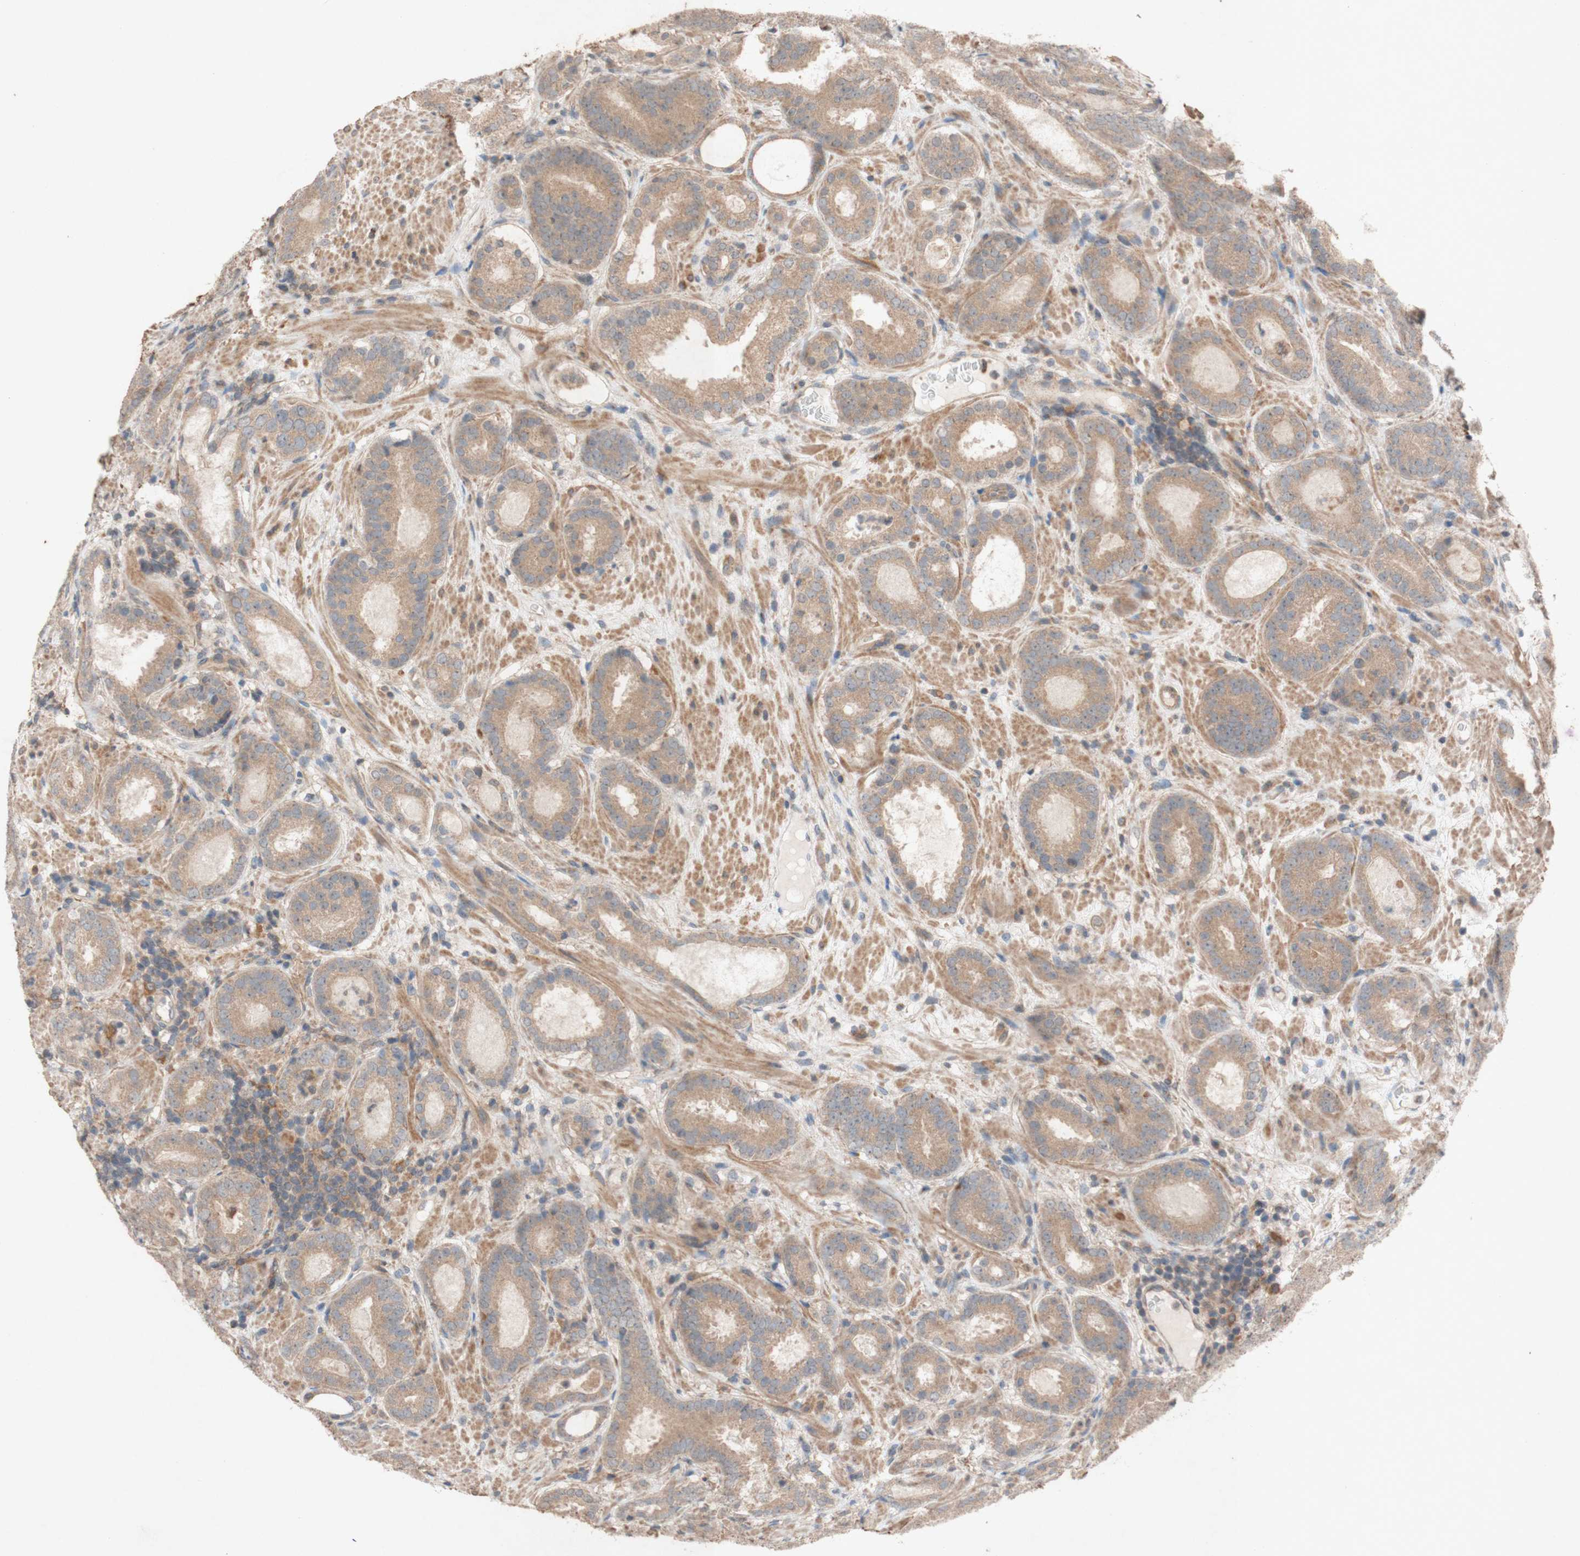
{"staining": {"intensity": "moderate", "quantity": ">75%", "location": "cytoplasmic/membranous"}, "tissue": "prostate cancer", "cell_type": "Tumor cells", "image_type": "cancer", "snomed": [{"axis": "morphology", "description": "Adenocarcinoma, Low grade"}, {"axis": "topography", "description": "Prostate"}], "caption": "A high-resolution photomicrograph shows immunohistochemistry (IHC) staining of prostate adenocarcinoma (low-grade), which shows moderate cytoplasmic/membranous positivity in approximately >75% of tumor cells. The protein is stained brown, and the nuclei are stained in blue (DAB (3,3'-diaminobenzidine) IHC with brightfield microscopy, high magnification).", "gene": "ATP6V1F", "patient": {"sex": "male", "age": 69}}